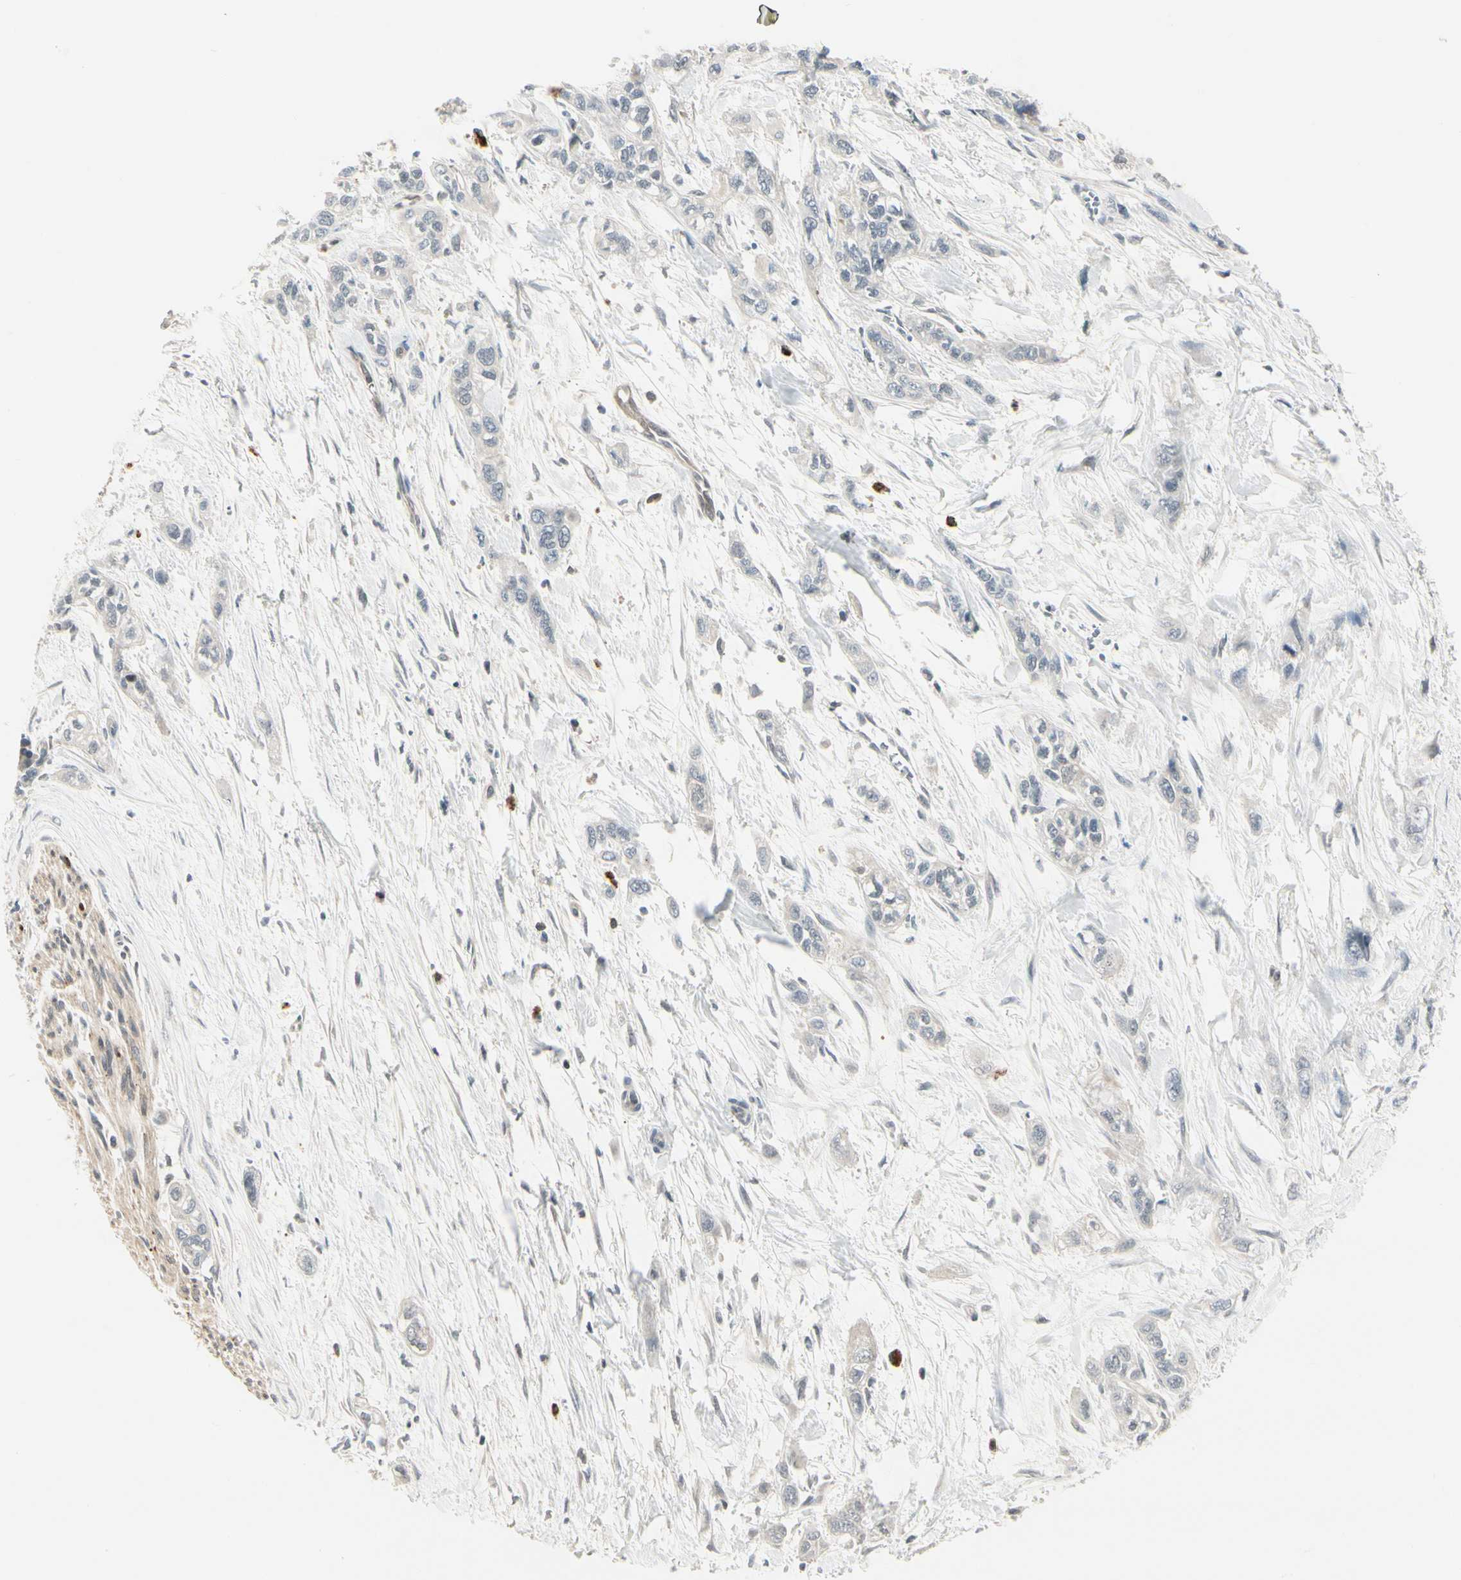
{"staining": {"intensity": "negative", "quantity": "none", "location": "none"}, "tissue": "pancreatic cancer", "cell_type": "Tumor cells", "image_type": "cancer", "snomed": [{"axis": "morphology", "description": "Adenocarcinoma, NOS"}, {"axis": "topography", "description": "Pancreas"}], "caption": "Immunohistochemical staining of human pancreatic adenocarcinoma exhibits no significant expression in tumor cells.", "gene": "EVC", "patient": {"sex": "male", "age": 74}}